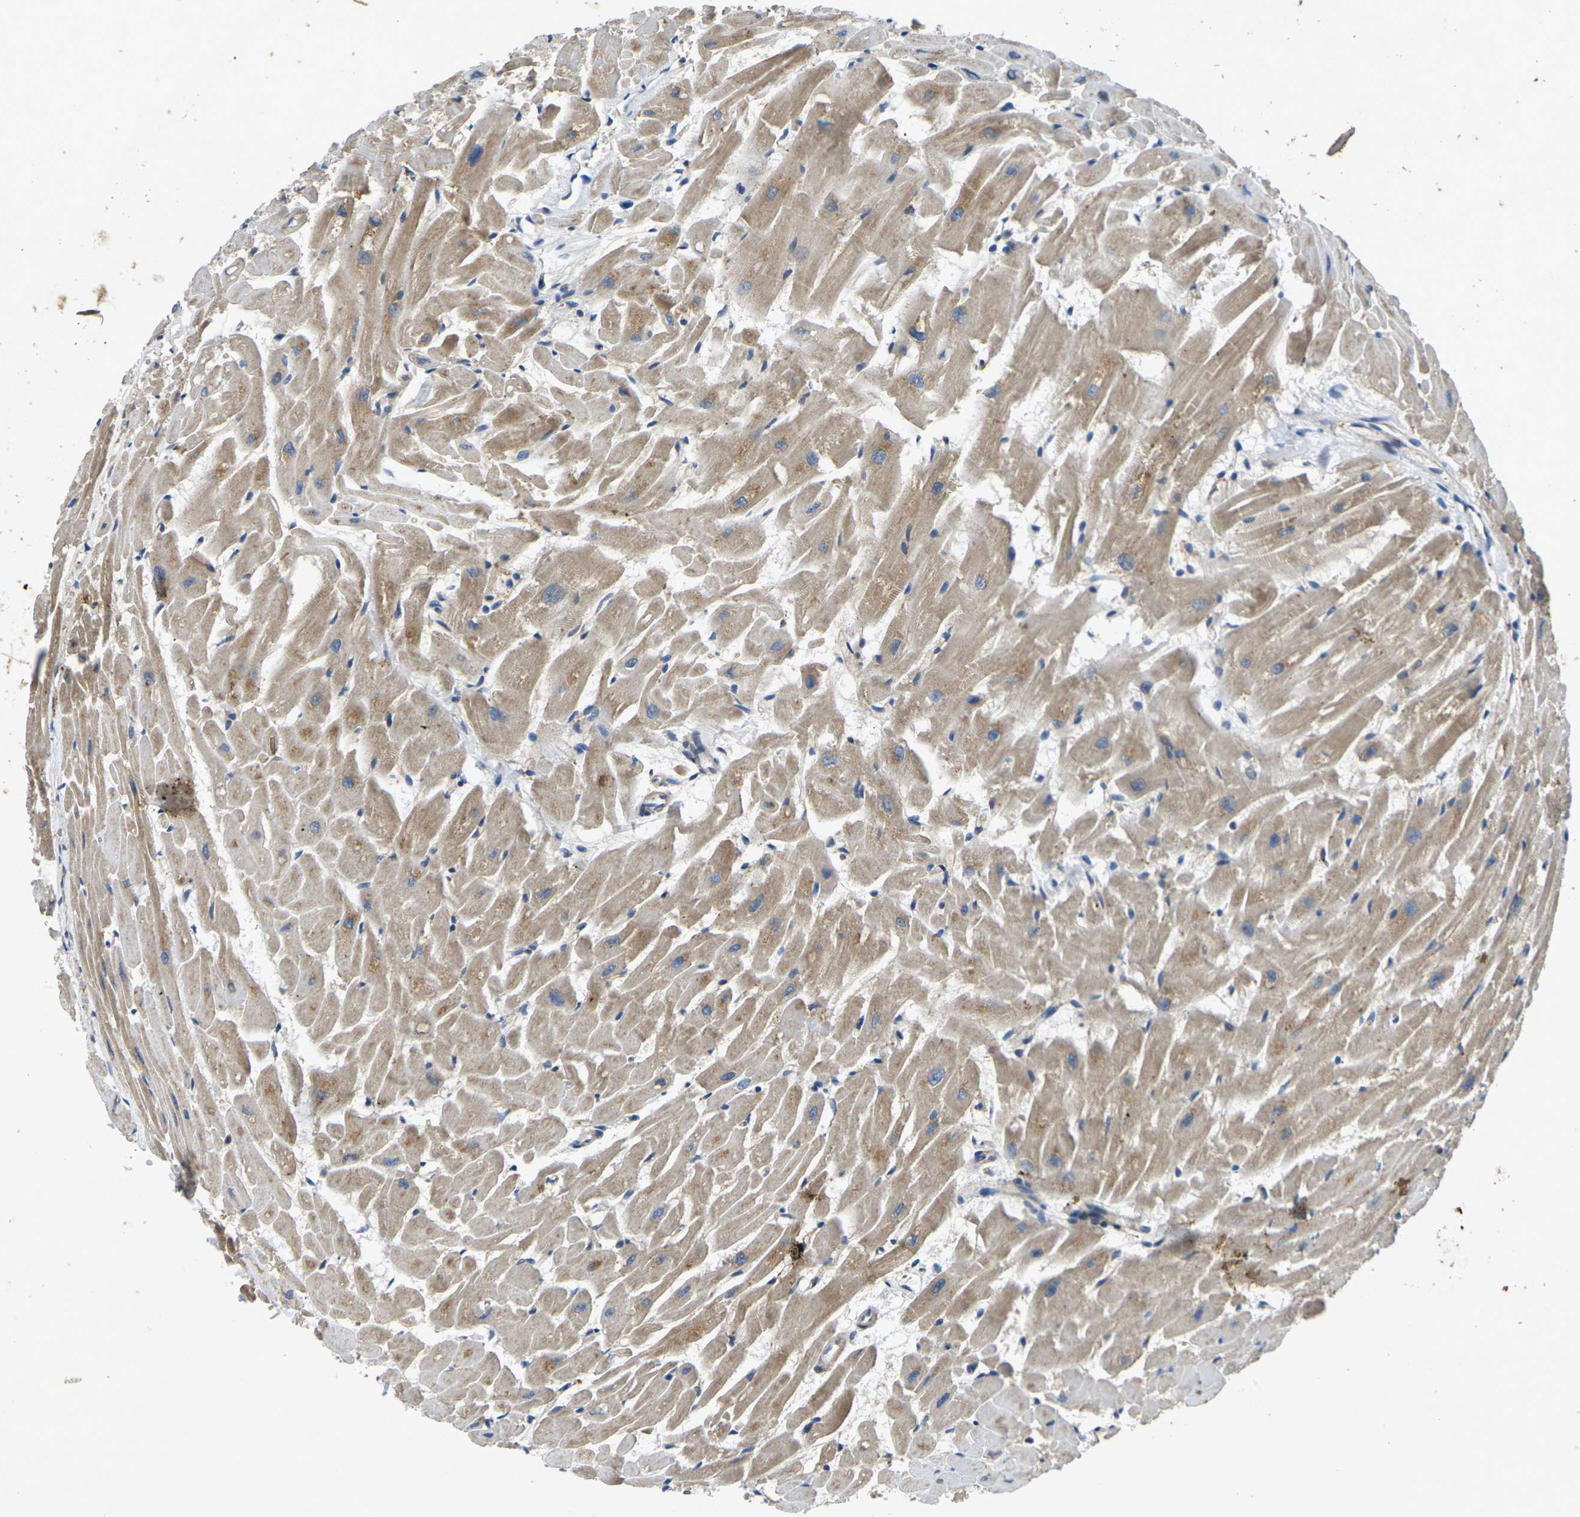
{"staining": {"intensity": "moderate", "quantity": ">75%", "location": "cytoplasmic/membranous"}, "tissue": "heart muscle", "cell_type": "Cardiomyocytes", "image_type": "normal", "snomed": [{"axis": "morphology", "description": "Normal tissue, NOS"}, {"axis": "topography", "description": "Heart"}], "caption": "High-magnification brightfield microscopy of benign heart muscle stained with DAB (3,3'-diaminobenzidine) (brown) and counterstained with hematoxylin (blue). cardiomyocytes exhibit moderate cytoplasmic/membranous expression is seen in approximately>75% of cells.", "gene": "KIF1B", "patient": {"sex": "female", "age": 19}}